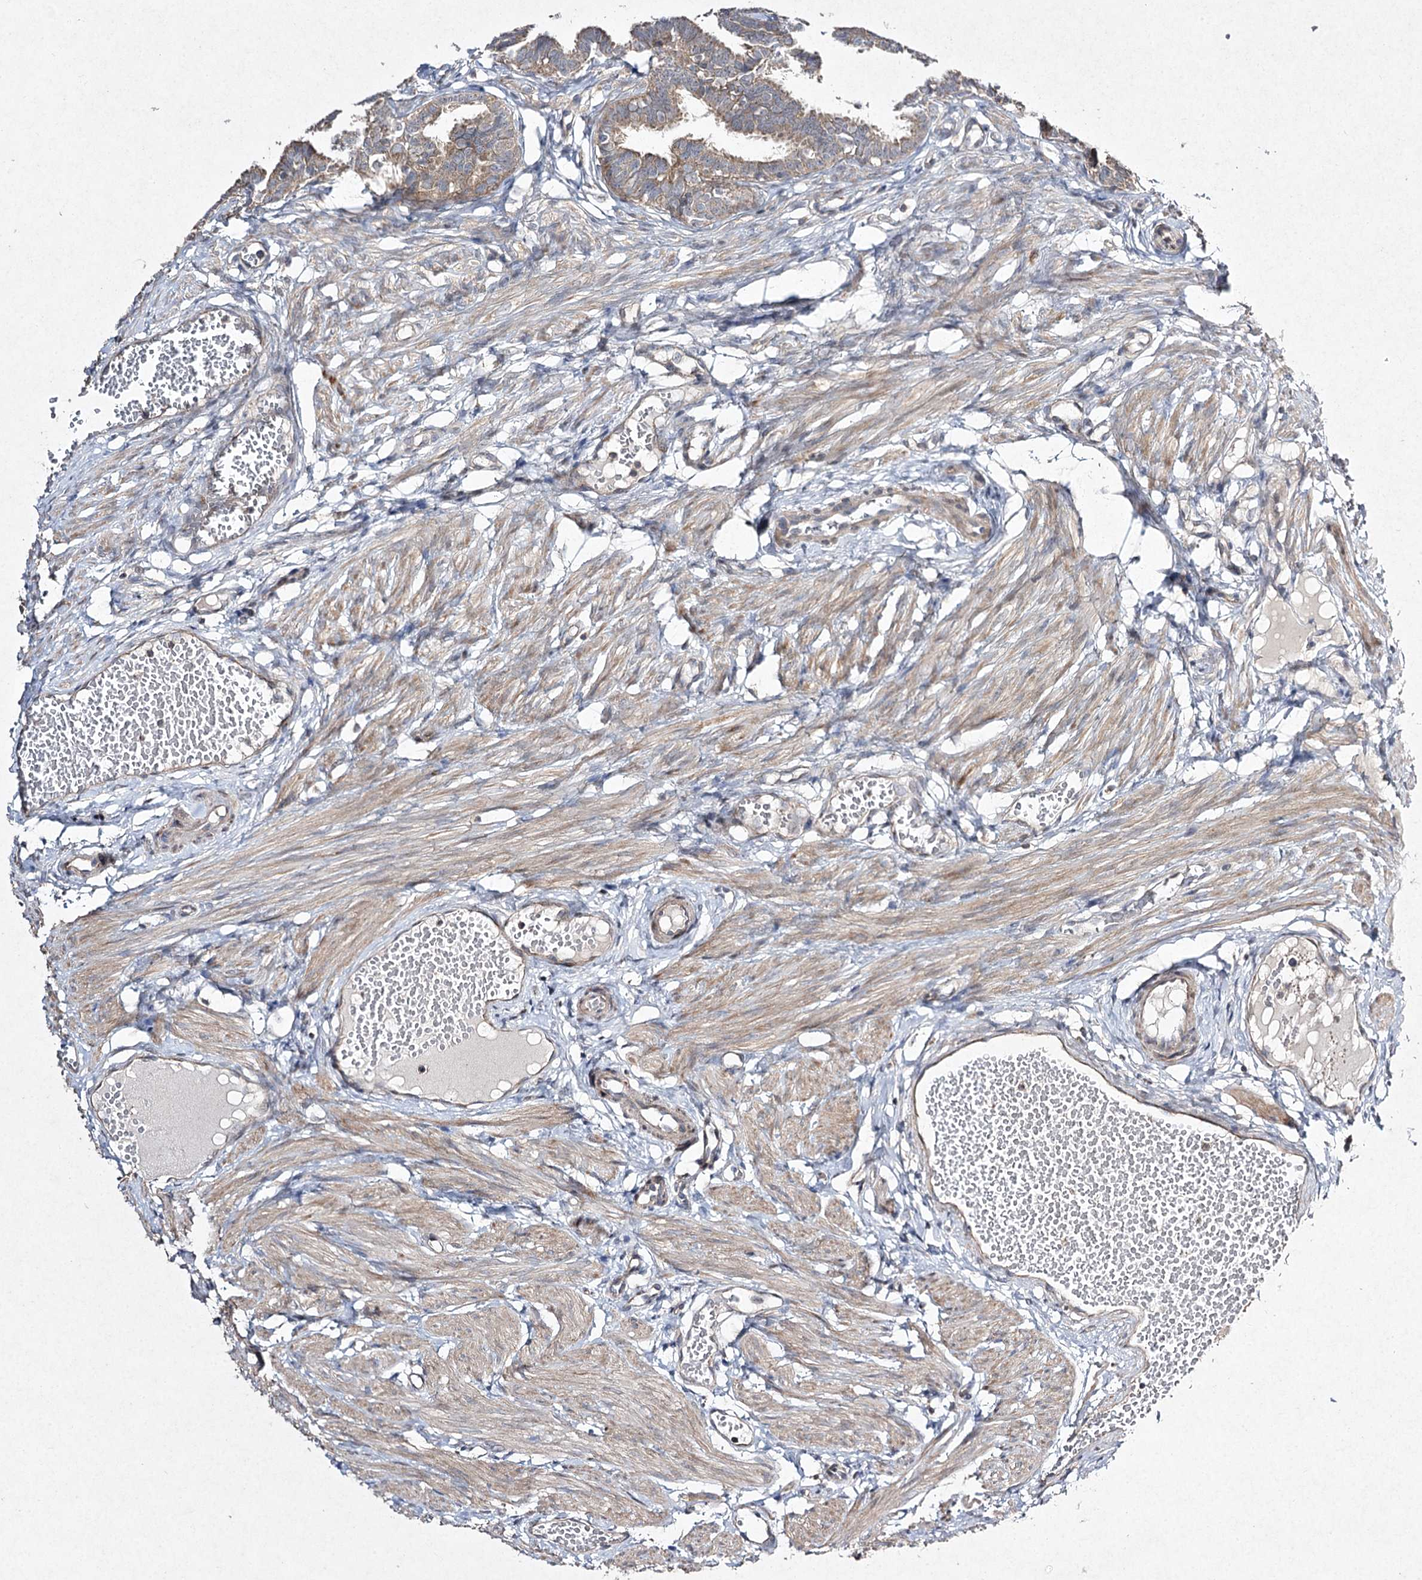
{"staining": {"intensity": "moderate", "quantity": ">75%", "location": "cytoplasmic/membranous"}, "tissue": "fallopian tube", "cell_type": "Glandular cells", "image_type": "normal", "snomed": [{"axis": "morphology", "description": "Normal tissue, NOS"}, {"axis": "topography", "description": "Fallopian tube"}, {"axis": "topography", "description": "Ovary"}], "caption": "Protein staining demonstrates moderate cytoplasmic/membranous staining in approximately >75% of glandular cells in normal fallopian tube. (DAB IHC with brightfield microscopy, high magnification).", "gene": "FANCL", "patient": {"sex": "female", "age": 23}}